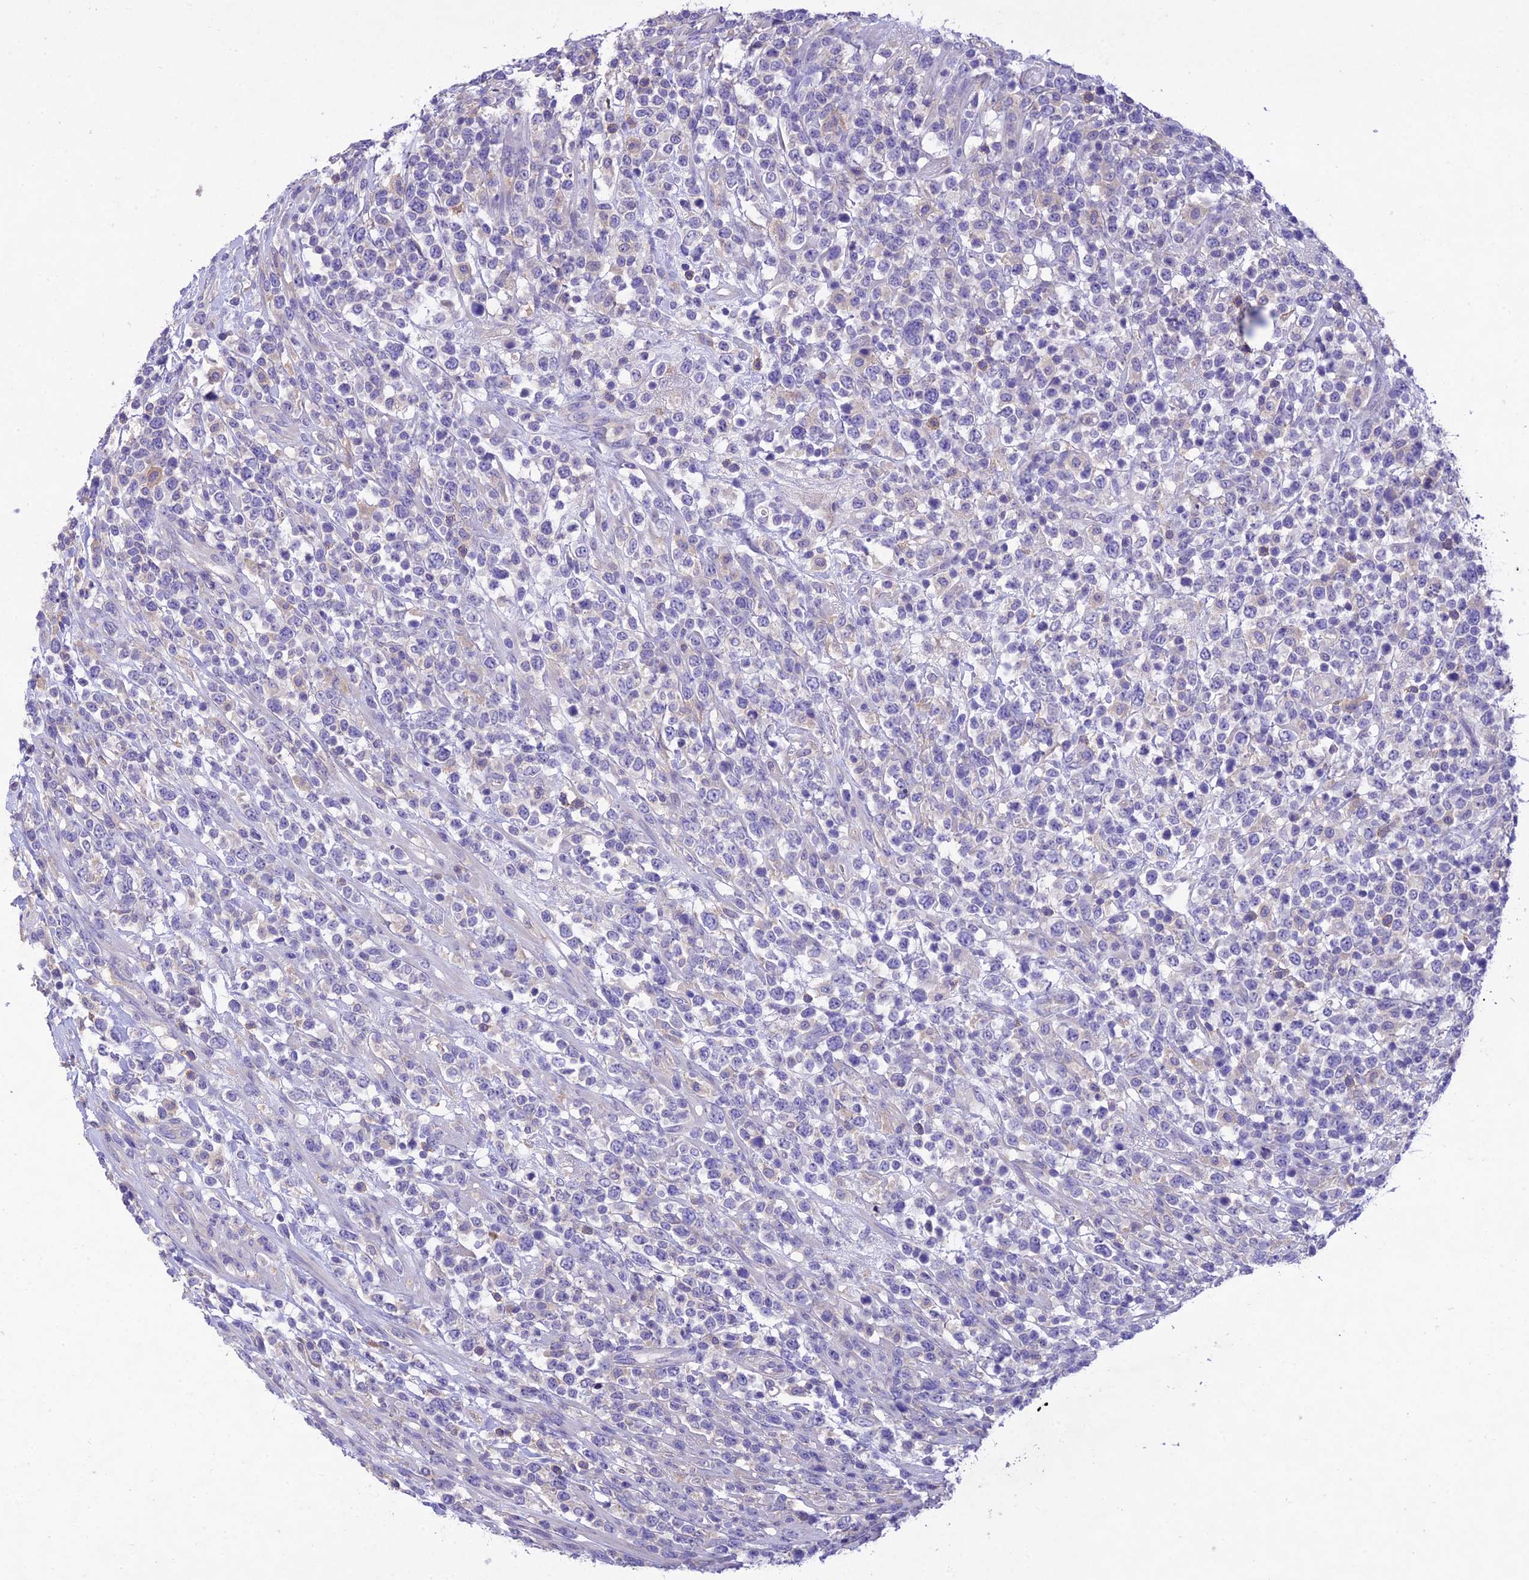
{"staining": {"intensity": "negative", "quantity": "none", "location": "none"}, "tissue": "lymphoma", "cell_type": "Tumor cells", "image_type": "cancer", "snomed": [{"axis": "morphology", "description": "Malignant lymphoma, non-Hodgkin's type, High grade"}, {"axis": "topography", "description": "Colon"}], "caption": "Image shows no significant protein expression in tumor cells of malignant lymphoma, non-Hodgkin's type (high-grade). (DAB immunohistochemistry visualized using brightfield microscopy, high magnification).", "gene": "SNX24", "patient": {"sex": "female", "age": 53}}